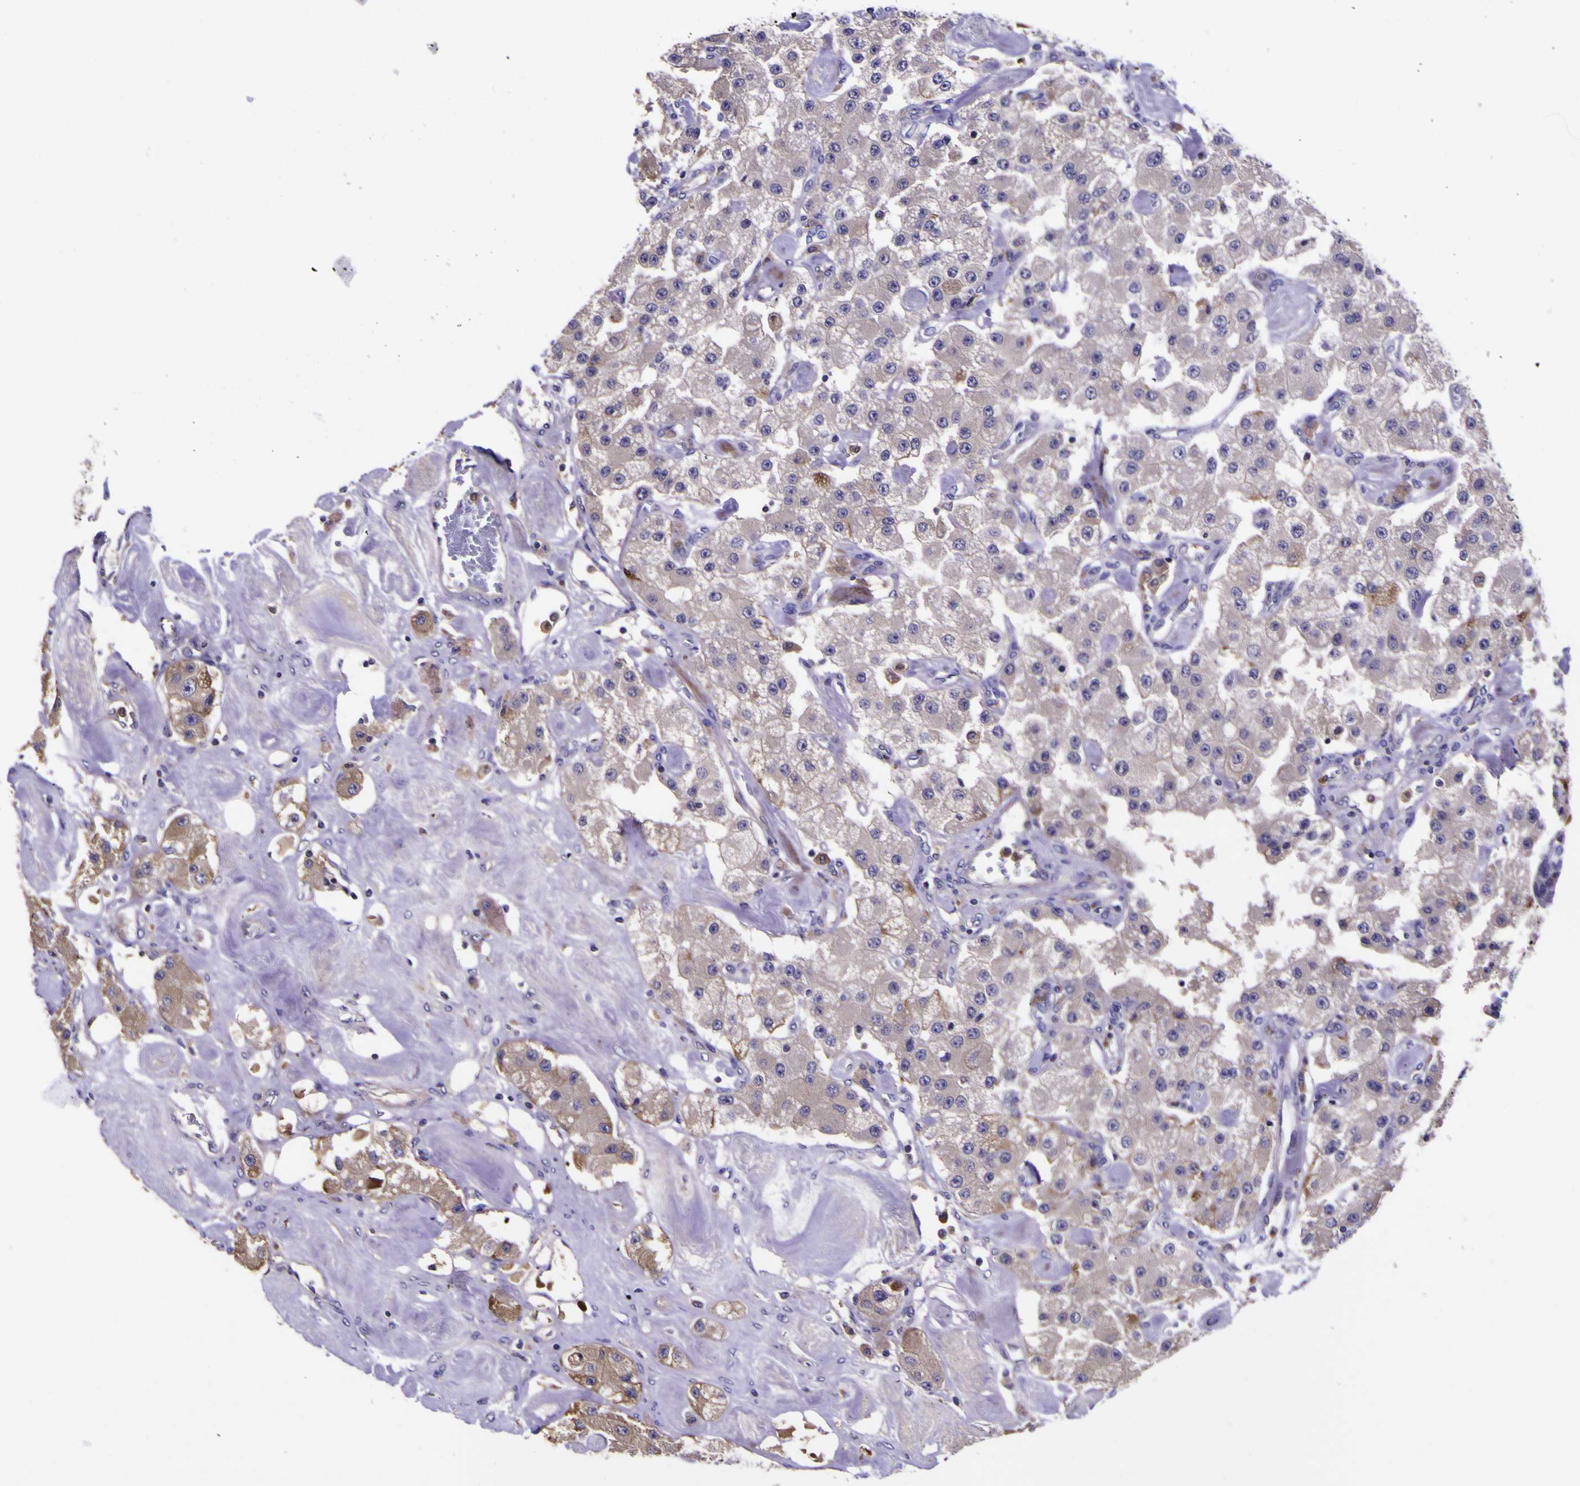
{"staining": {"intensity": "weak", "quantity": ">75%", "location": "cytoplasmic/membranous"}, "tissue": "carcinoid", "cell_type": "Tumor cells", "image_type": "cancer", "snomed": [{"axis": "morphology", "description": "Carcinoid, malignant, NOS"}, {"axis": "topography", "description": "Pancreas"}], "caption": "The histopathology image displays staining of carcinoid, revealing weak cytoplasmic/membranous protein staining (brown color) within tumor cells.", "gene": "MAPK14", "patient": {"sex": "male", "age": 41}}